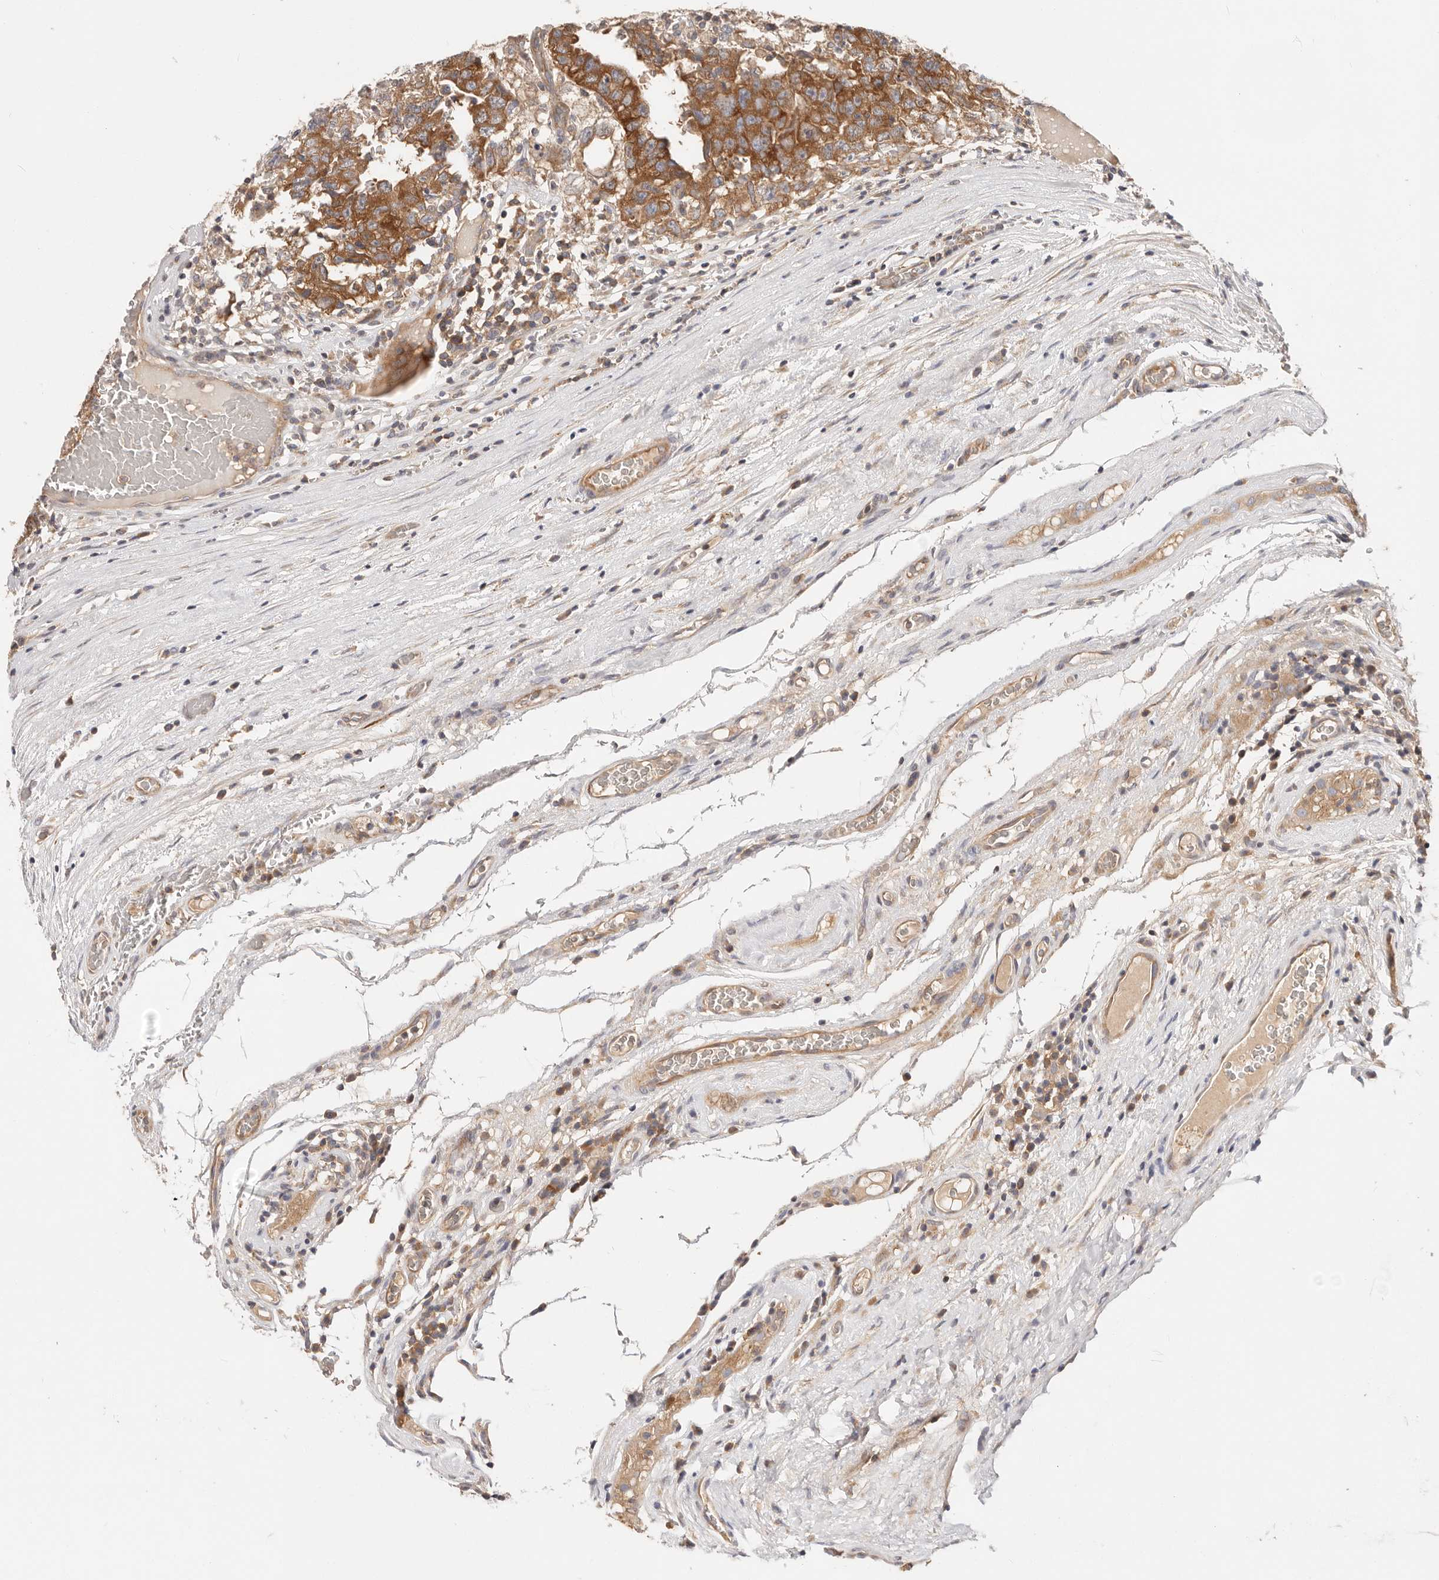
{"staining": {"intensity": "strong", "quantity": ">75%", "location": "cytoplasmic/membranous"}, "tissue": "testis cancer", "cell_type": "Tumor cells", "image_type": "cancer", "snomed": [{"axis": "morphology", "description": "Carcinoma, Embryonal, NOS"}, {"axis": "topography", "description": "Testis"}], "caption": "Immunohistochemical staining of testis cancer (embryonal carcinoma) demonstrates high levels of strong cytoplasmic/membranous protein staining in approximately >75% of tumor cells.", "gene": "KCMF1", "patient": {"sex": "male", "age": 26}}